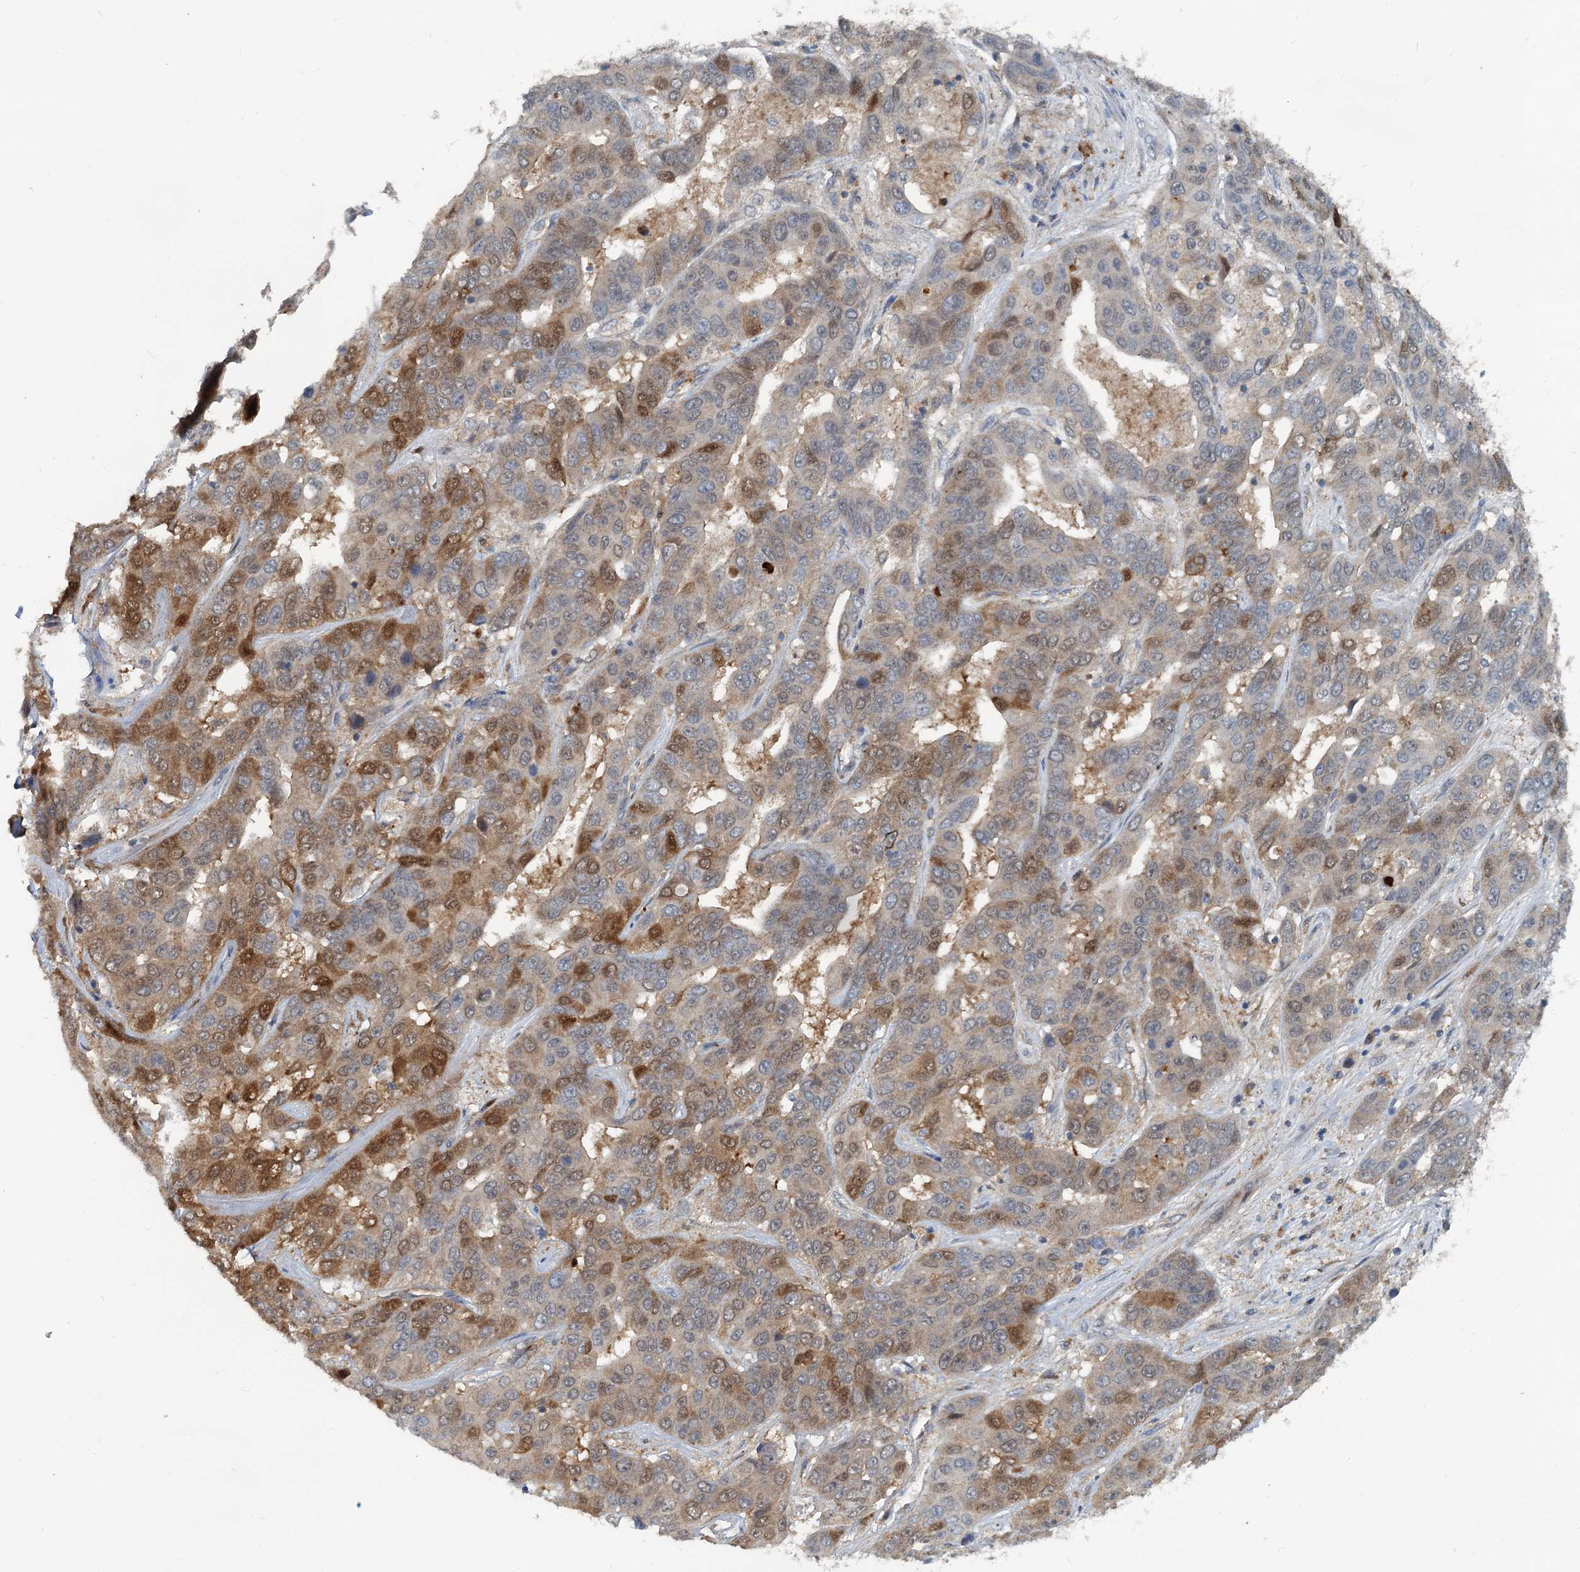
{"staining": {"intensity": "strong", "quantity": "25%-75%", "location": "cytoplasmic/membranous,nuclear"}, "tissue": "liver cancer", "cell_type": "Tumor cells", "image_type": "cancer", "snomed": [{"axis": "morphology", "description": "Cholangiocarcinoma"}, {"axis": "topography", "description": "Liver"}], "caption": "Protein analysis of liver cholangiocarcinoma tissue reveals strong cytoplasmic/membranous and nuclear staining in approximately 25%-75% of tumor cells.", "gene": "GCLM", "patient": {"sex": "female", "age": 52}}